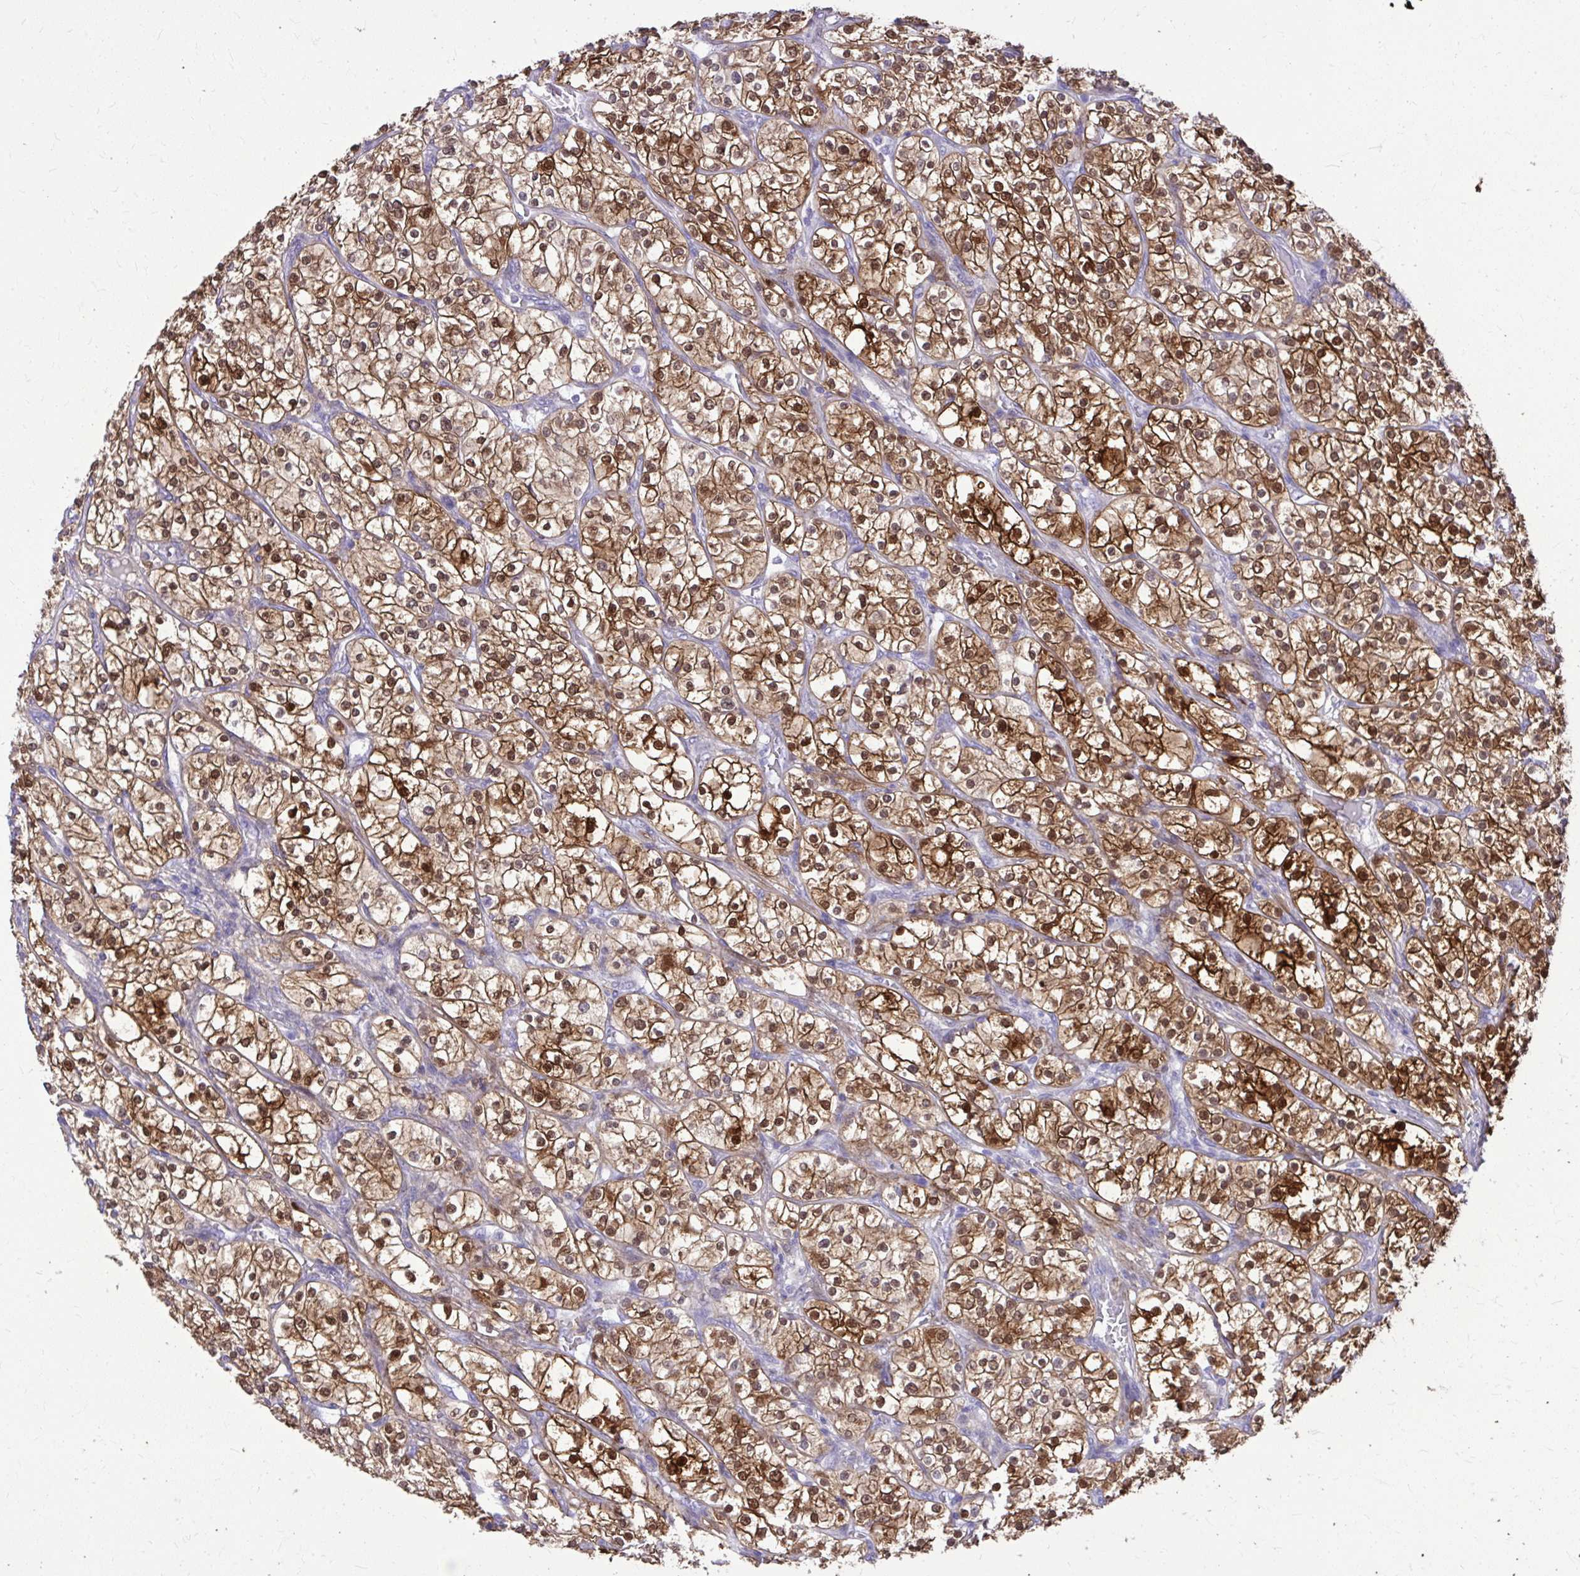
{"staining": {"intensity": "strong", "quantity": ">75%", "location": "cytoplasmic/membranous,nuclear"}, "tissue": "renal cancer", "cell_type": "Tumor cells", "image_type": "cancer", "snomed": [{"axis": "morphology", "description": "Adenocarcinoma, NOS"}, {"axis": "topography", "description": "Kidney"}], "caption": "This is a histology image of IHC staining of renal cancer (adenocarcinoma), which shows strong staining in the cytoplasmic/membranous and nuclear of tumor cells.", "gene": "NNMT", "patient": {"sex": "male", "age": 80}}